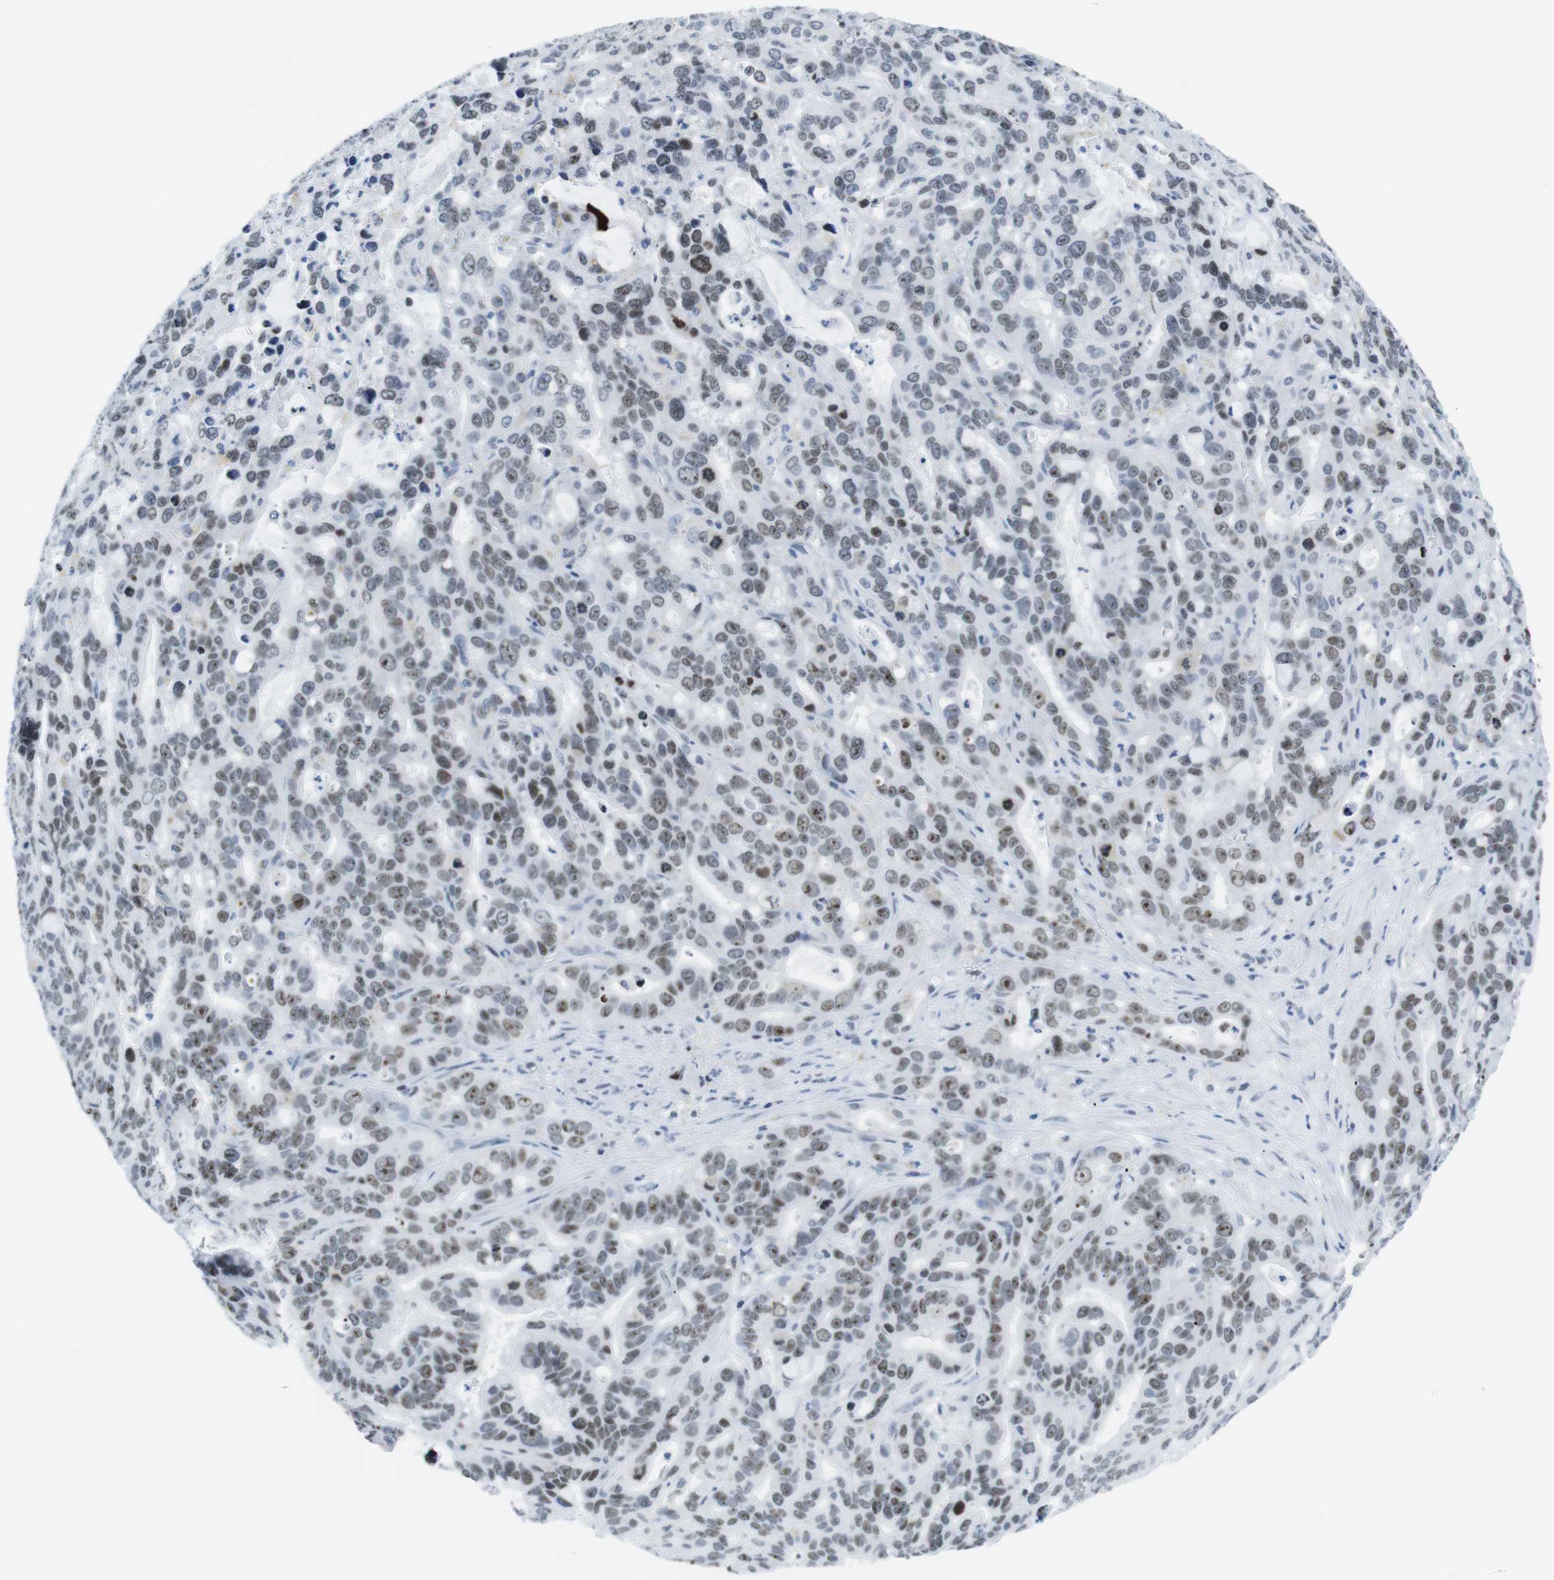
{"staining": {"intensity": "moderate", "quantity": ">75%", "location": "nuclear"}, "tissue": "liver cancer", "cell_type": "Tumor cells", "image_type": "cancer", "snomed": [{"axis": "morphology", "description": "Cholangiocarcinoma"}, {"axis": "topography", "description": "Liver"}], "caption": "An immunohistochemistry (IHC) micrograph of tumor tissue is shown. Protein staining in brown highlights moderate nuclear positivity in cholangiocarcinoma (liver) within tumor cells. (Stains: DAB in brown, nuclei in blue, Microscopy: brightfield microscopy at high magnification).", "gene": "NIFK", "patient": {"sex": "female", "age": 65}}